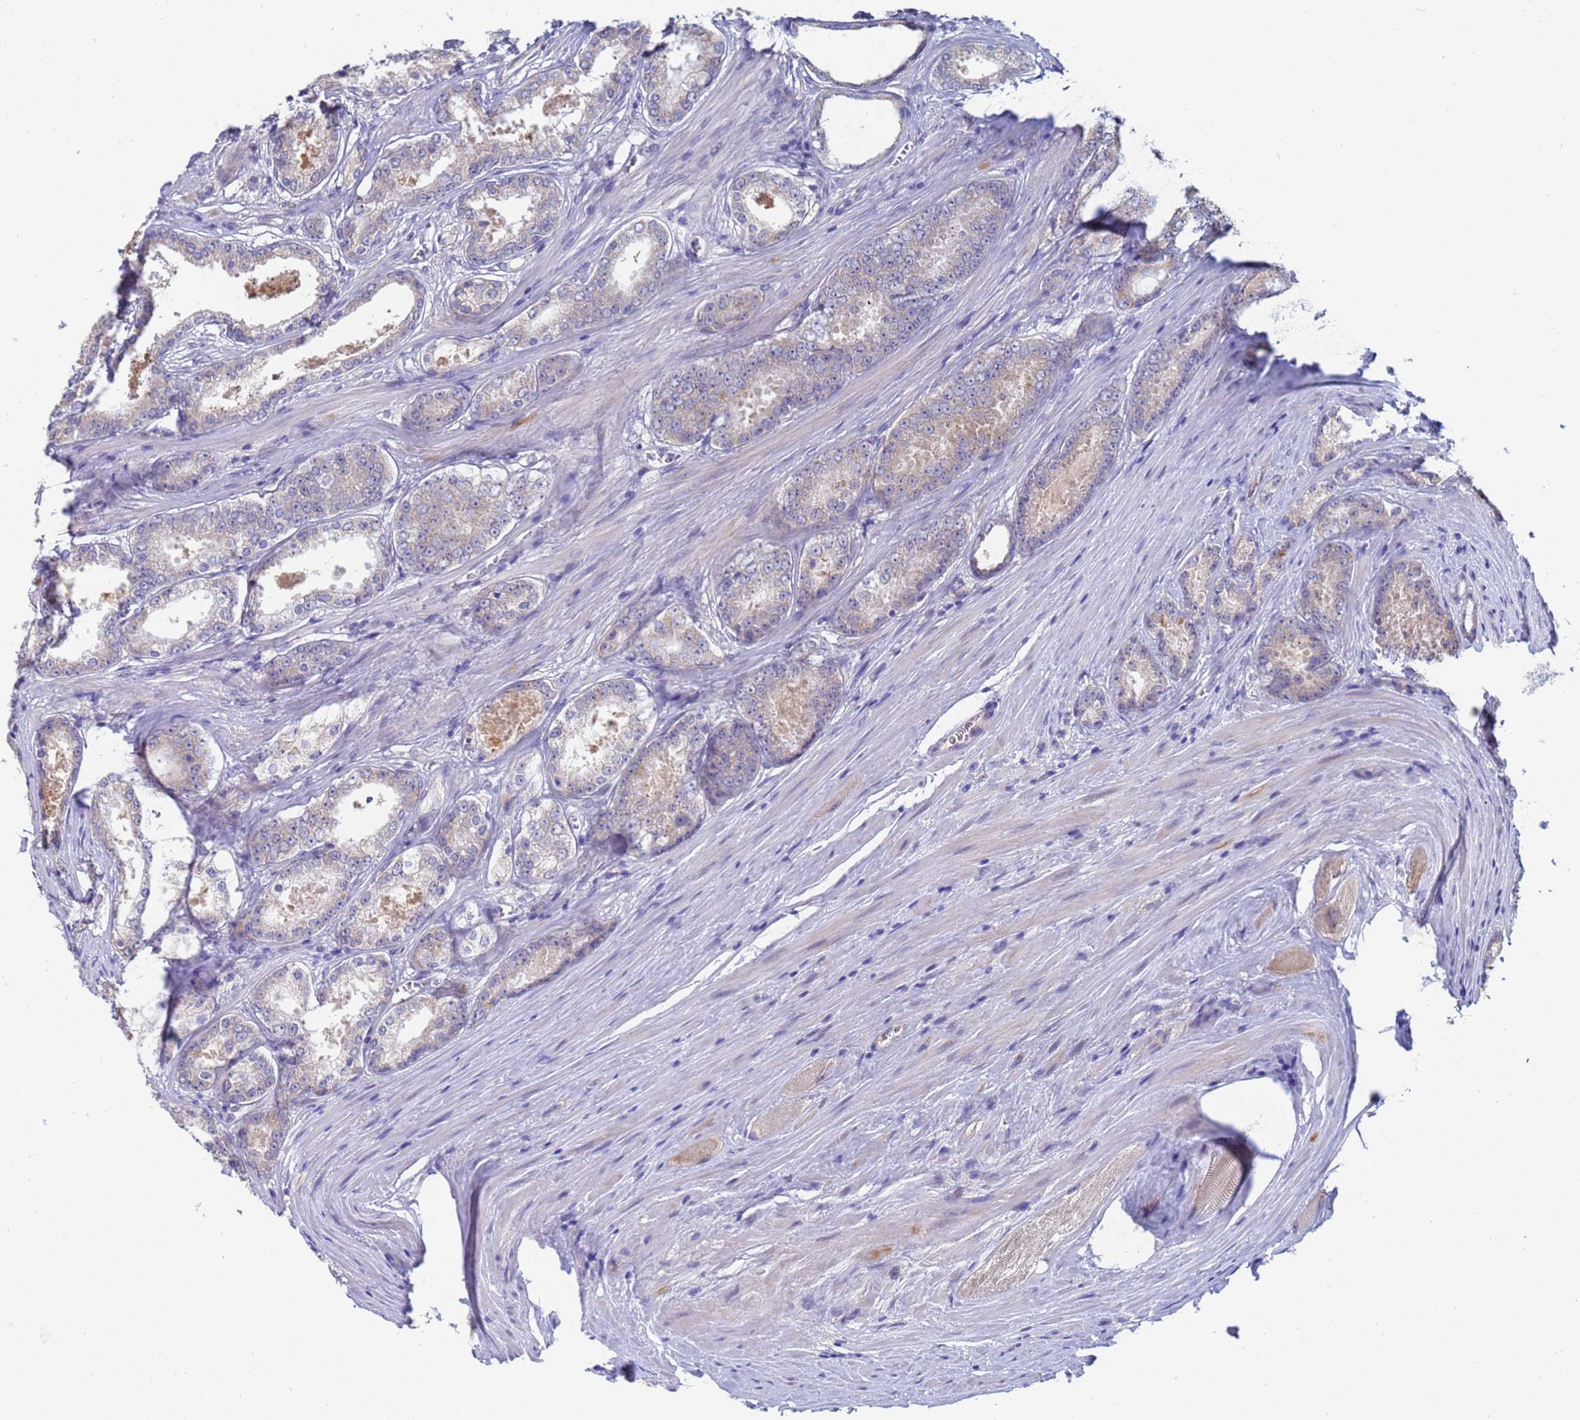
{"staining": {"intensity": "weak", "quantity": "<25%", "location": "cytoplasmic/membranous"}, "tissue": "prostate cancer", "cell_type": "Tumor cells", "image_type": "cancer", "snomed": [{"axis": "morphology", "description": "Adenocarcinoma, Low grade"}, {"axis": "topography", "description": "Prostate"}], "caption": "High power microscopy histopathology image of an immunohistochemistry photomicrograph of prostate cancer (adenocarcinoma (low-grade)), revealing no significant staining in tumor cells.", "gene": "IHO1", "patient": {"sex": "male", "age": 68}}